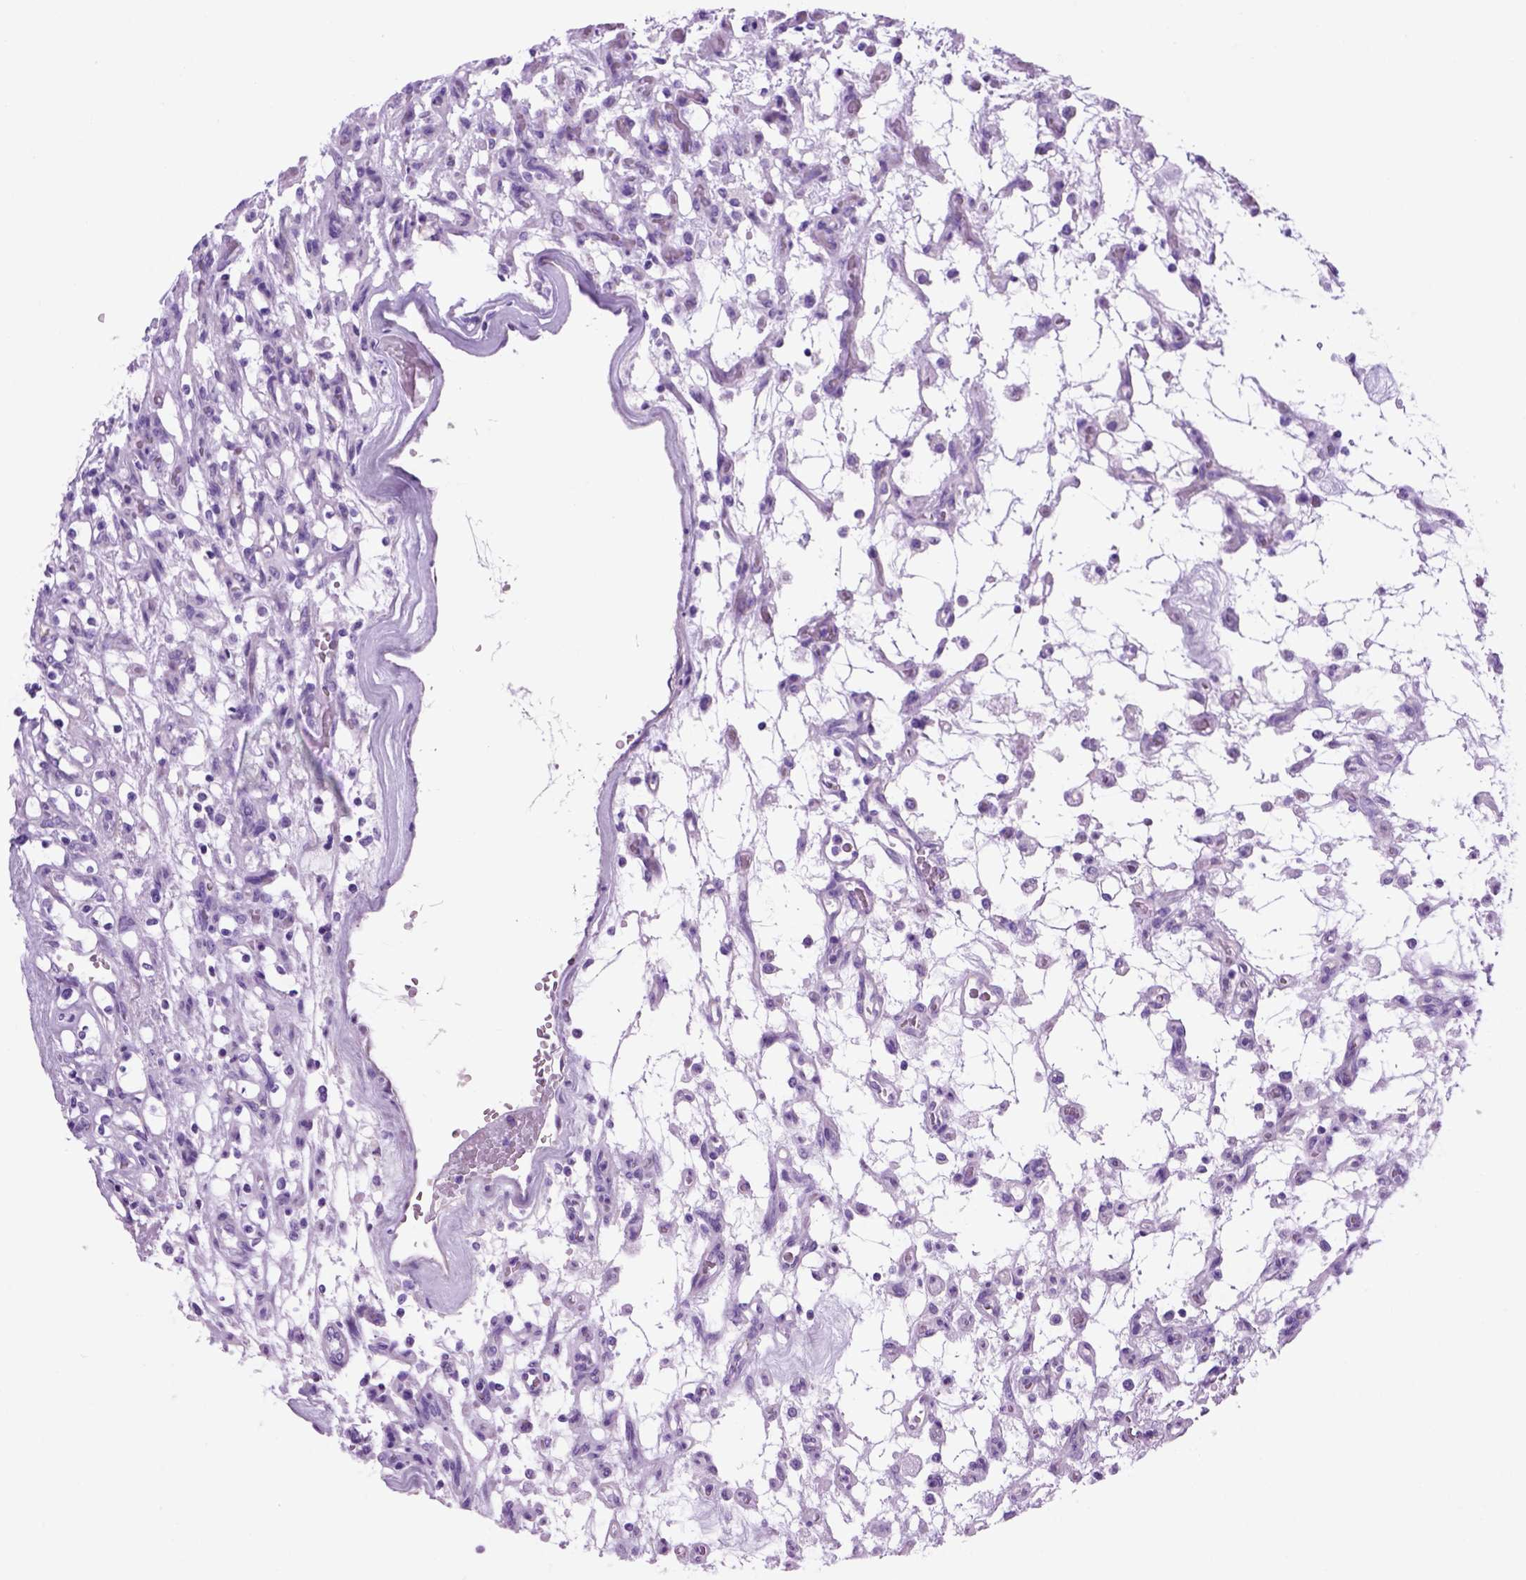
{"staining": {"intensity": "negative", "quantity": "none", "location": "none"}, "tissue": "renal cancer", "cell_type": "Tumor cells", "image_type": "cancer", "snomed": [{"axis": "morphology", "description": "Adenocarcinoma, NOS"}, {"axis": "topography", "description": "Kidney"}], "caption": "DAB immunohistochemical staining of human renal cancer (adenocarcinoma) displays no significant positivity in tumor cells.", "gene": "HHIPL2", "patient": {"sex": "female", "age": 69}}